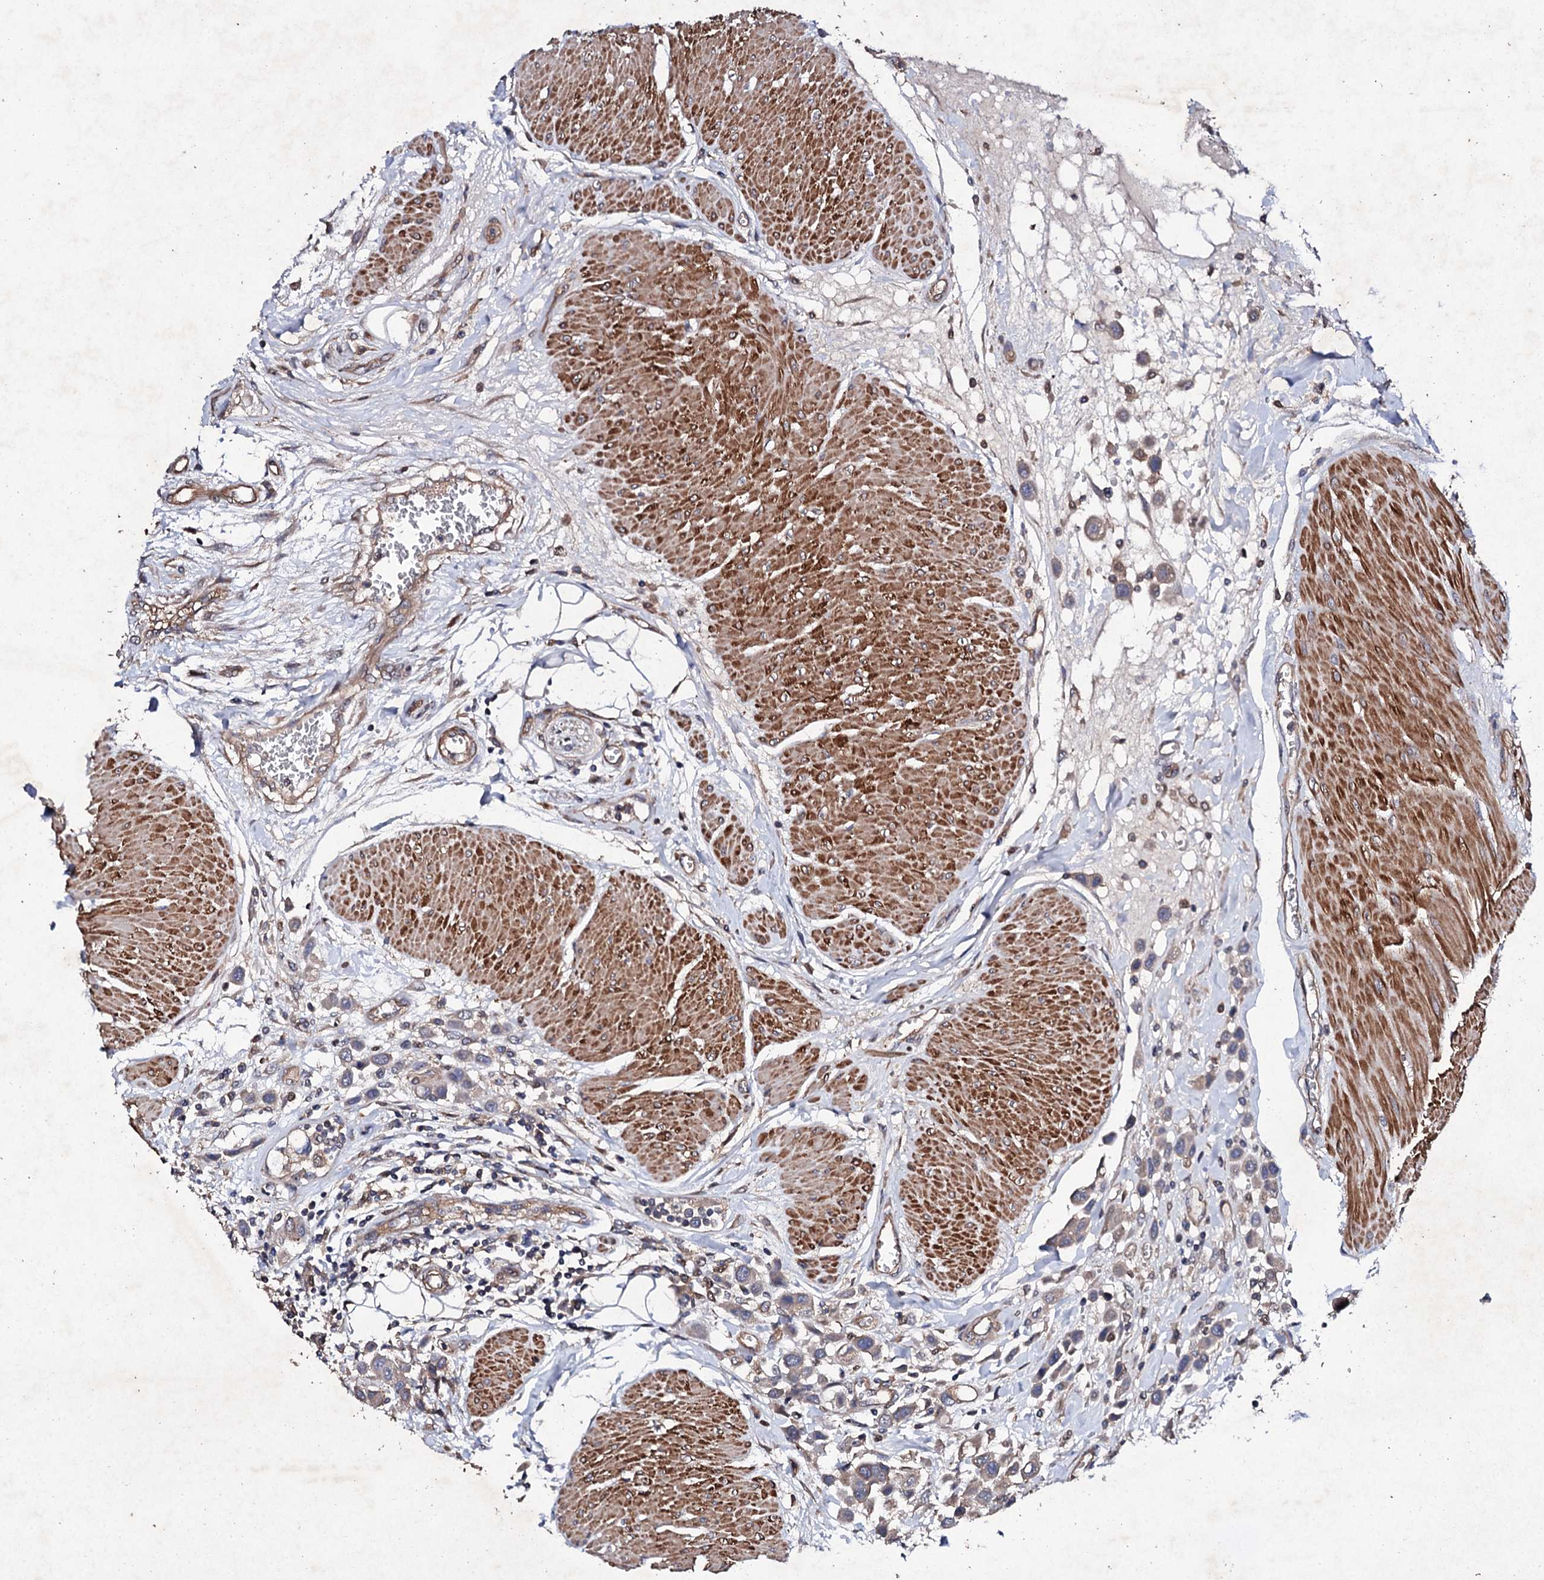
{"staining": {"intensity": "weak", "quantity": ">75%", "location": "cytoplasmic/membranous"}, "tissue": "urothelial cancer", "cell_type": "Tumor cells", "image_type": "cancer", "snomed": [{"axis": "morphology", "description": "Urothelial carcinoma, High grade"}, {"axis": "topography", "description": "Urinary bladder"}], "caption": "Protein expression analysis of human urothelial cancer reveals weak cytoplasmic/membranous staining in approximately >75% of tumor cells.", "gene": "MOCOS", "patient": {"sex": "male", "age": 50}}